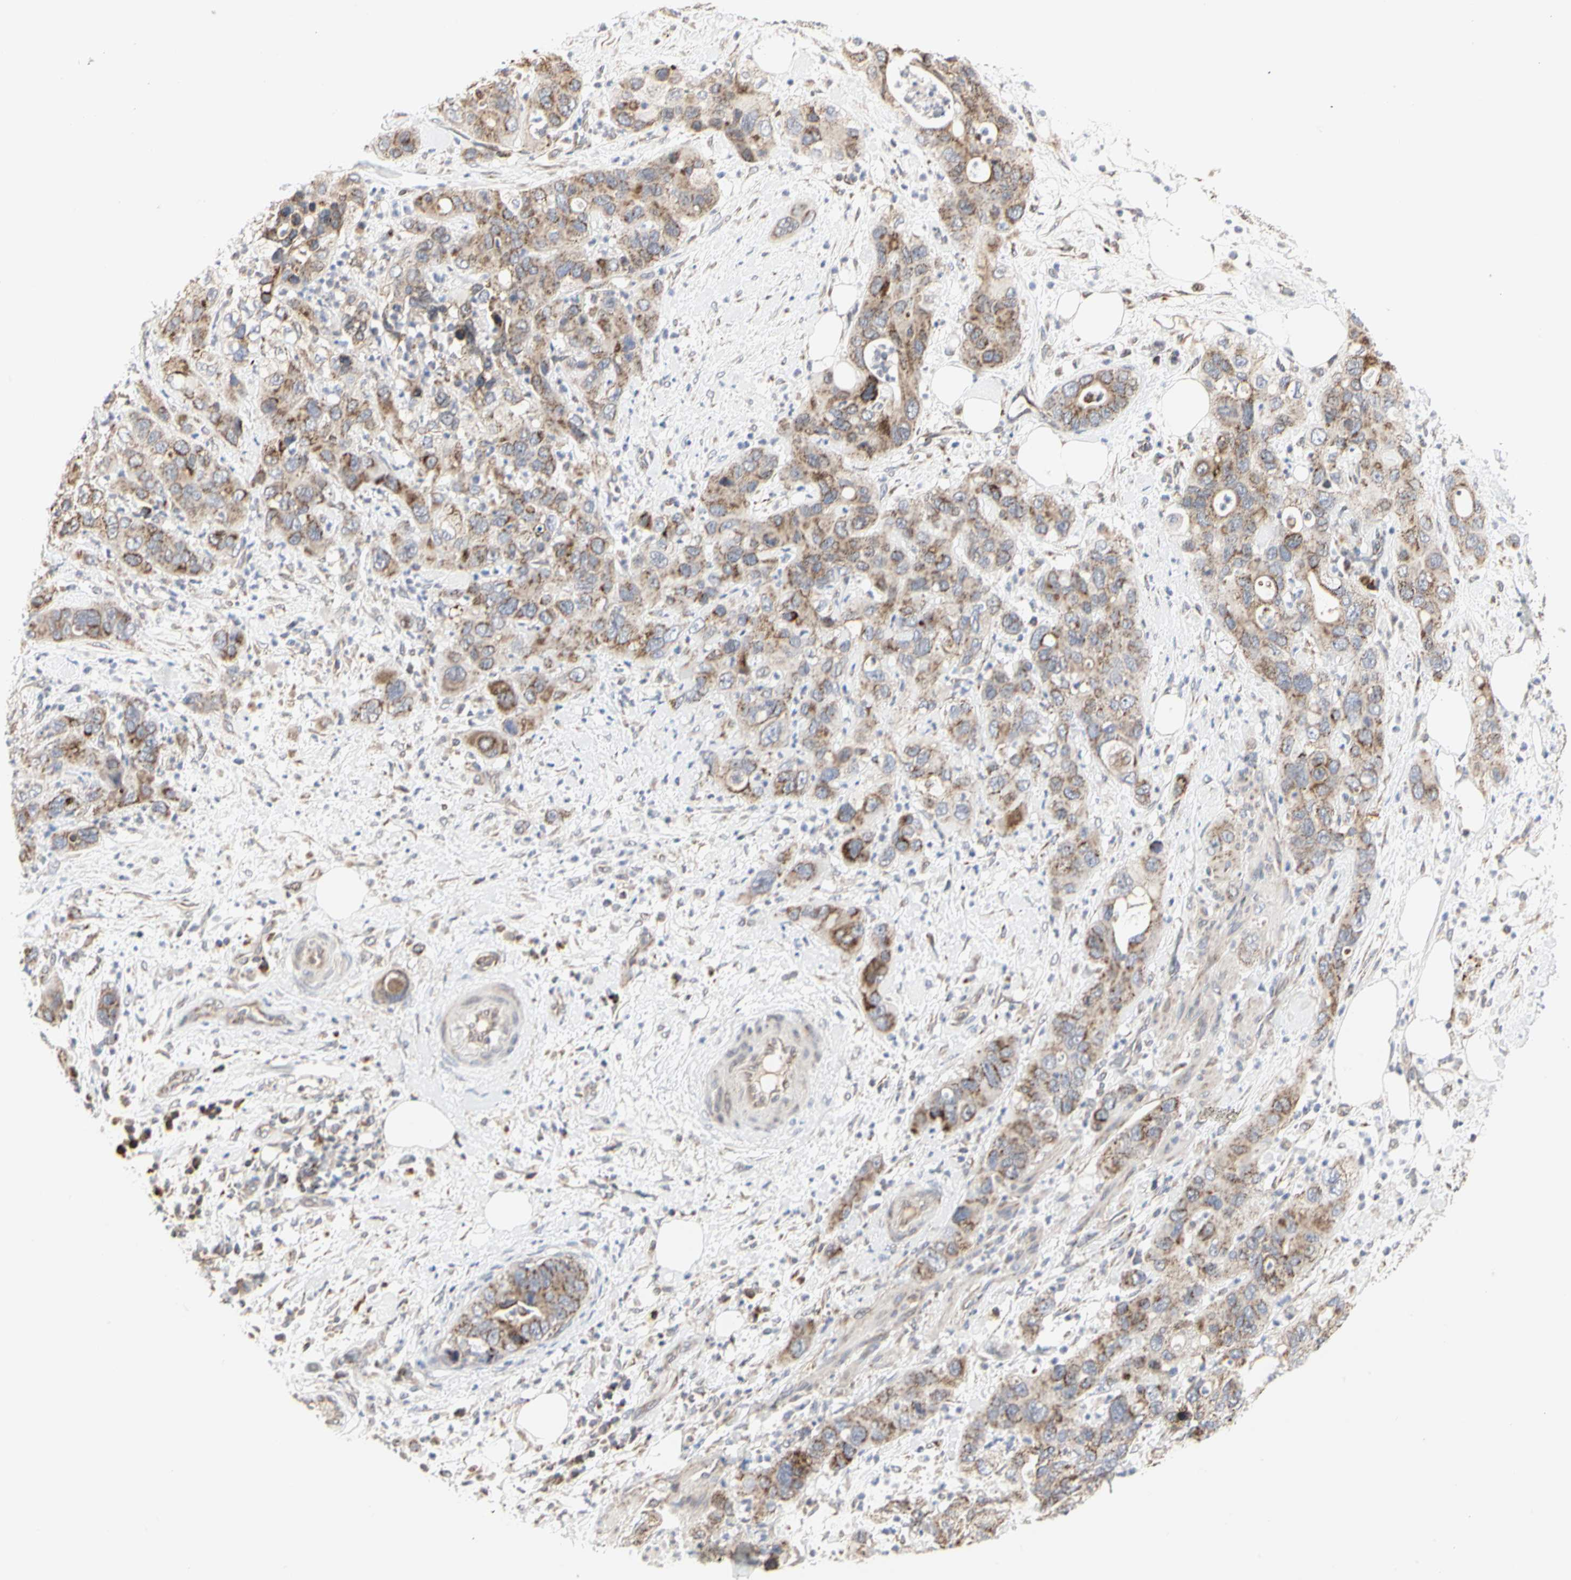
{"staining": {"intensity": "moderate", "quantity": ">75%", "location": "cytoplasmic/membranous"}, "tissue": "pancreatic cancer", "cell_type": "Tumor cells", "image_type": "cancer", "snomed": [{"axis": "morphology", "description": "Adenocarcinoma, NOS"}, {"axis": "topography", "description": "Pancreas"}], "caption": "This photomicrograph shows immunohistochemistry staining of pancreatic cancer, with medium moderate cytoplasmic/membranous positivity in about >75% of tumor cells.", "gene": "TSKU", "patient": {"sex": "female", "age": 71}}